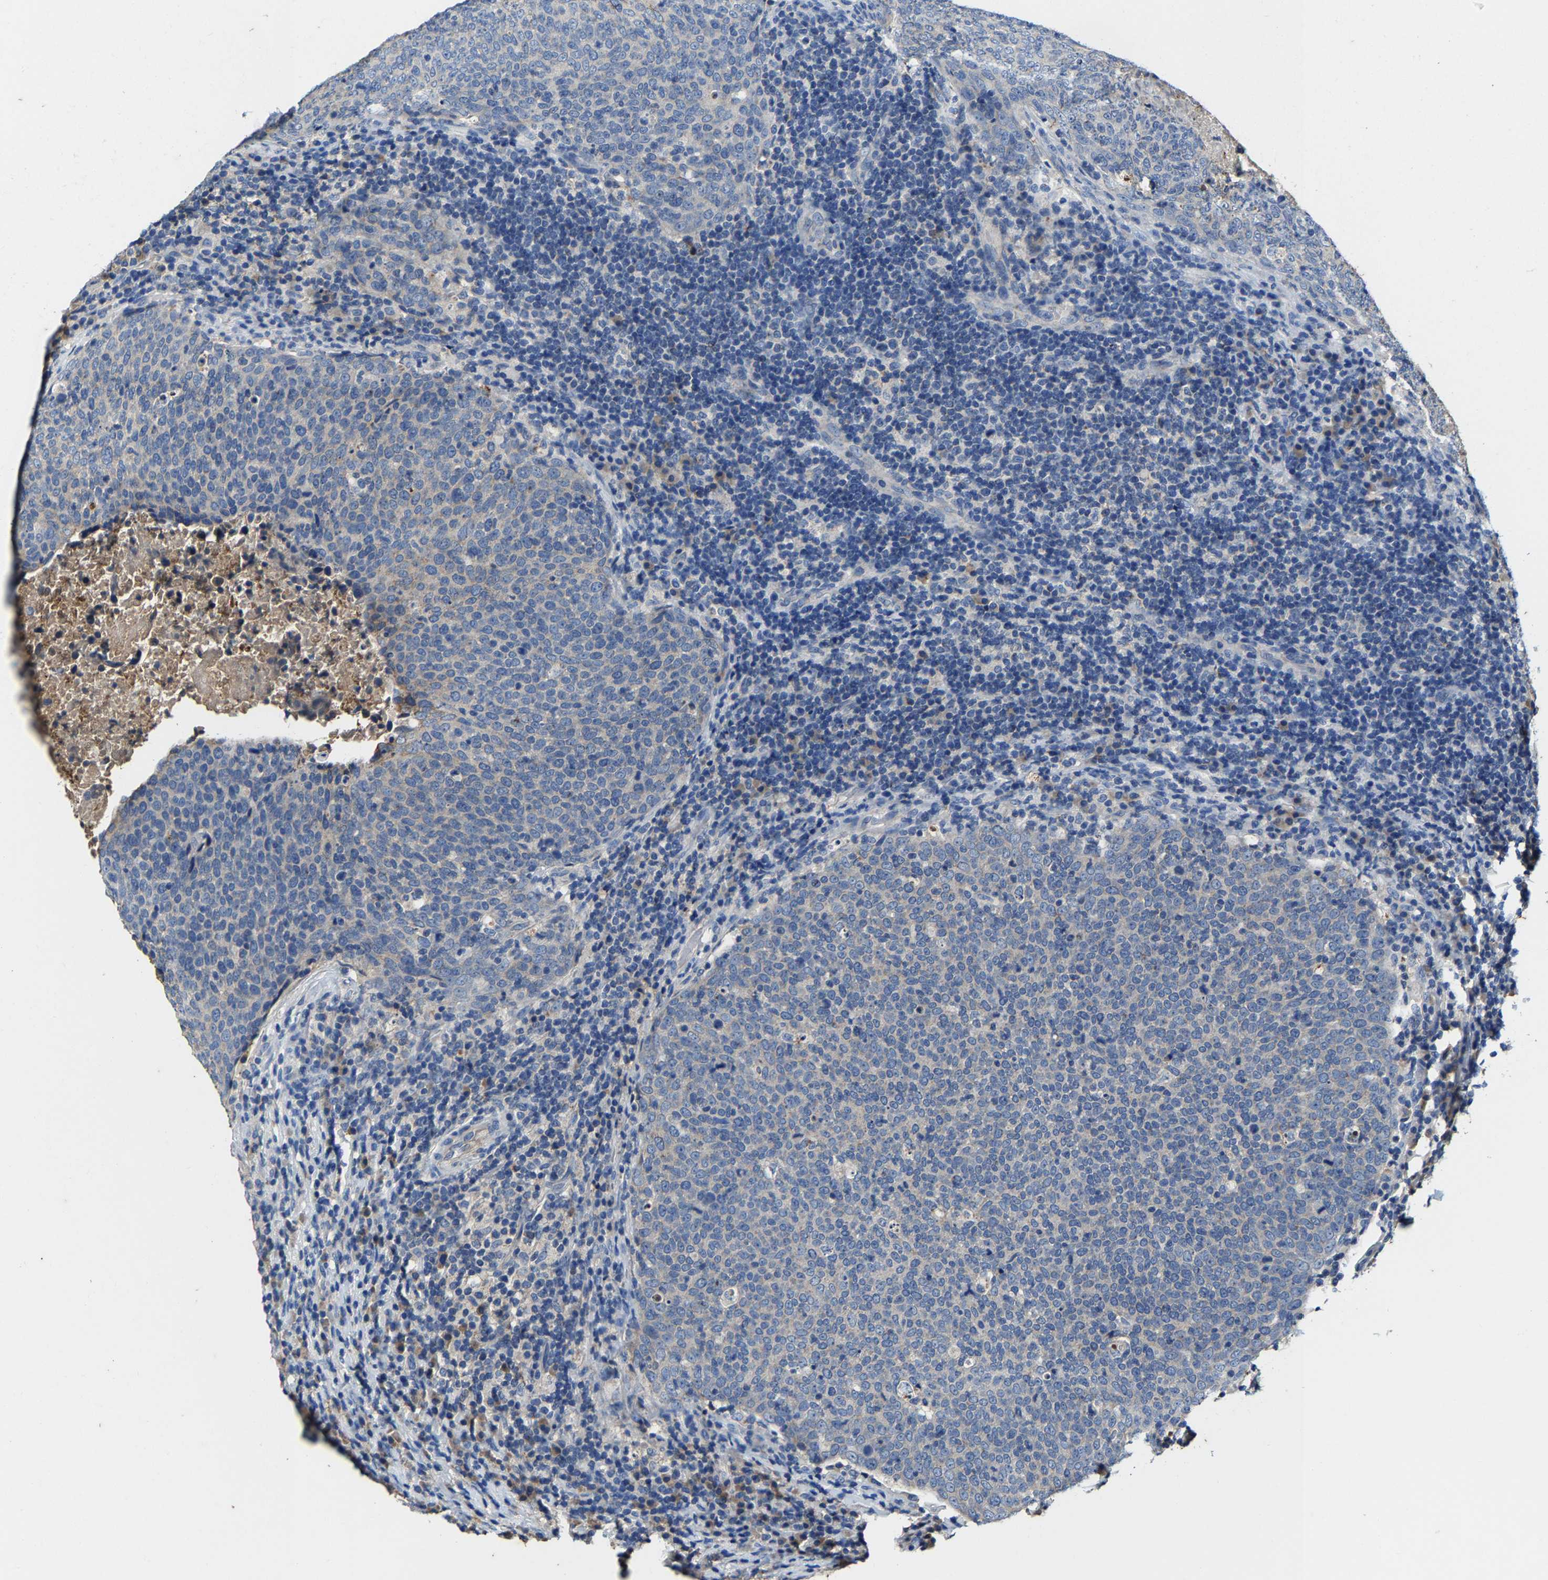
{"staining": {"intensity": "negative", "quantity": "none", "location": "none"}, "tissue": "head and neck cancer", "cell_type": "Tumor cells", "image_type": "cancer", "snomed": [{"axis": "morphology", "description": "Squamous cell carcinoma, NOS"}, {"axis": "morphology", "description": "Squamous cell carcinoma, metastatic, NOS"}, {"axis": "topography", "description": "Lymph node"}, {"axis": "topography", "description": "Head-Neck"}], "caption": "The histopathology image exhibits no significant positivity in tumor cells of head and neck cancer. Nuclei are stained in blue.", "gene": "SLC25A25", "patient": {"sex": "male", "age": 62}}